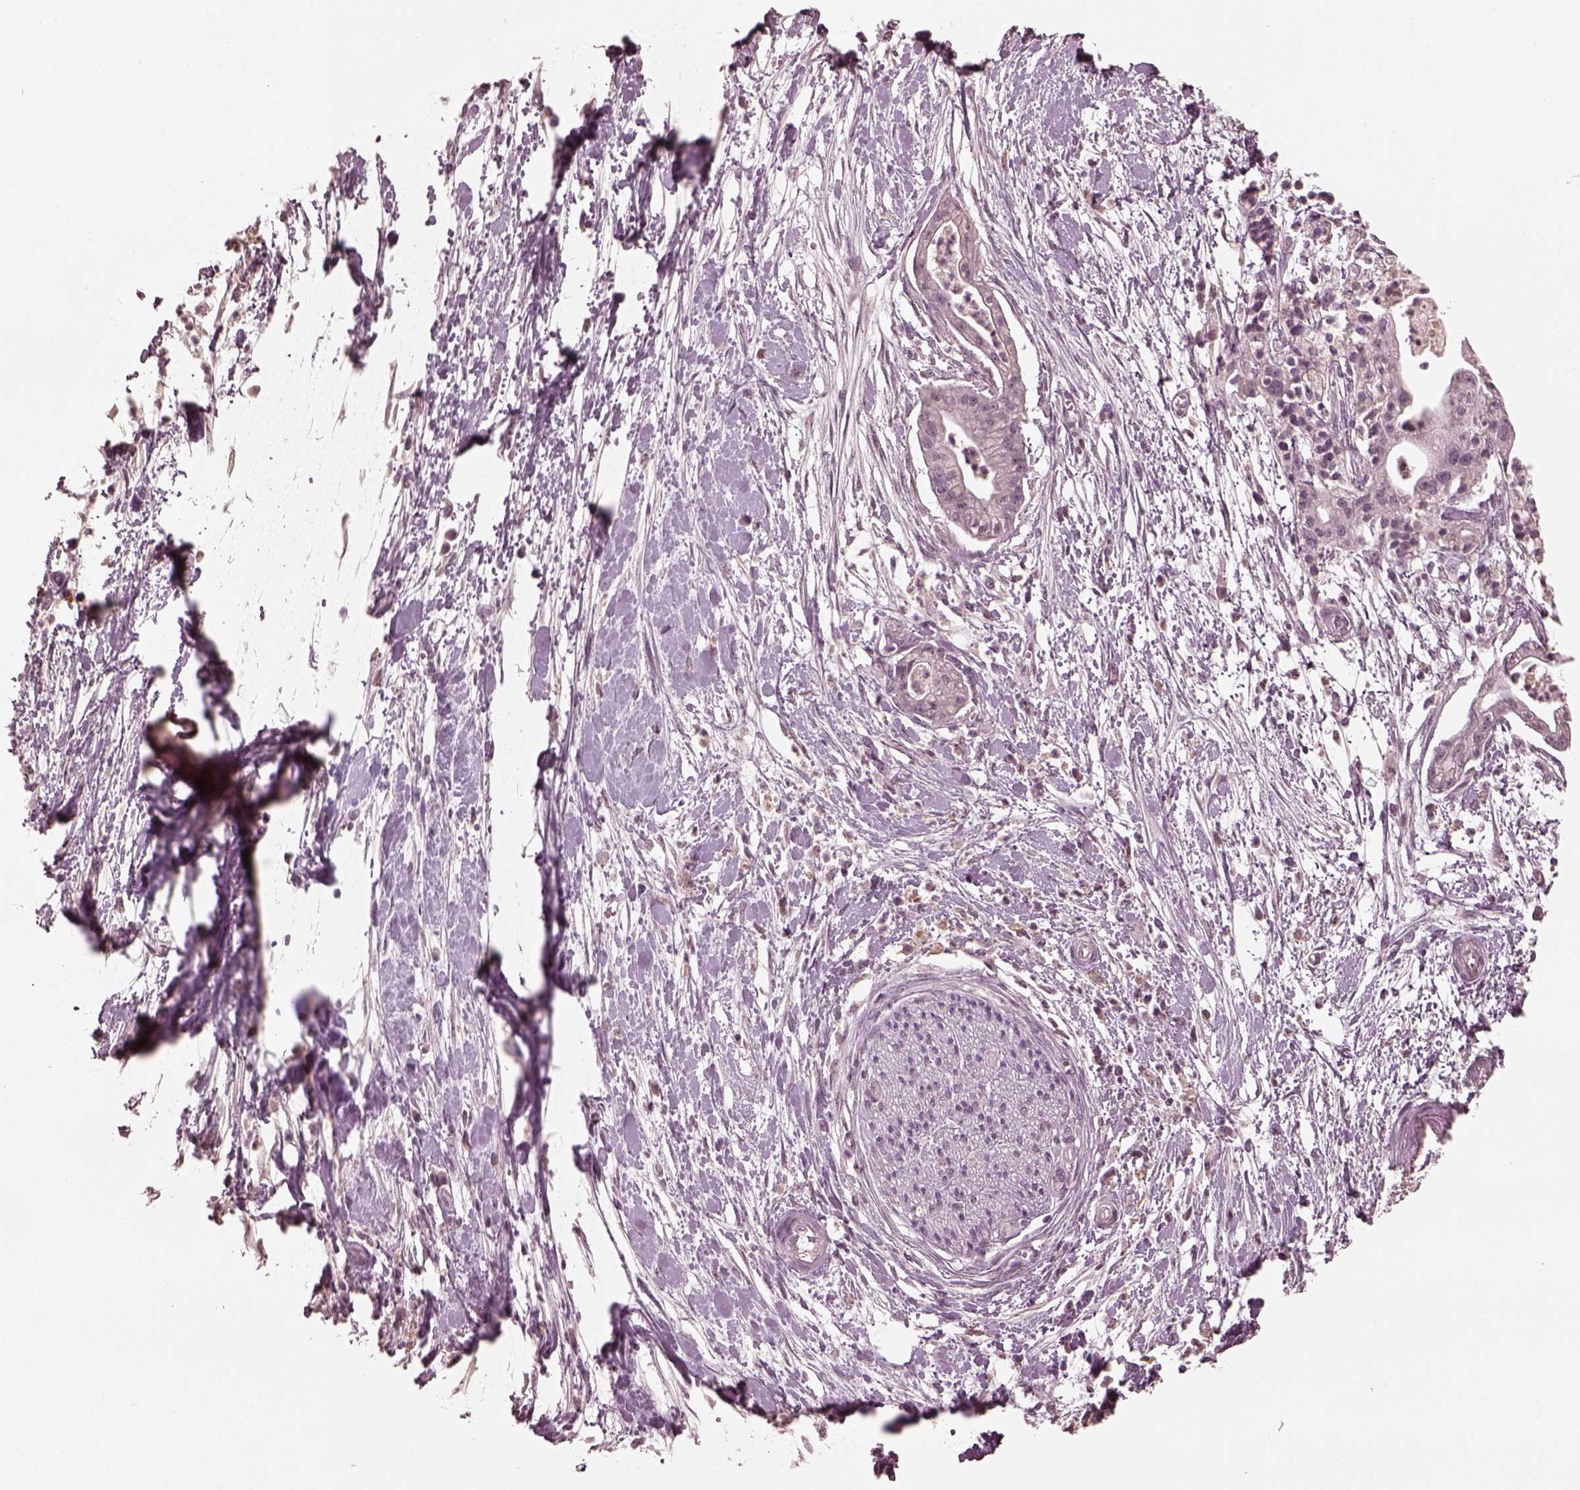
{"staining": {"intensity": "negative", "quantity": "none", "location": "none"}, "tissue": "pancreatic cancer", "cell_type": "Tumor cells", "image_type": "cancer", "snomed": [{"axis": "morphology", "description": "Normal tissue, NOS"}, {"axis": "morphology", "description": "Adenocarcinoma, NOS"}, {"axis": "topography", "description": "Lymph node"}, {"axis": "topography", "description": "Pancreas"}], "caption": "This is an immunohistochemistry (IHC) image of adenocarcinoma (pancreatic). There is no staining in tumor cells.", "gene": "KRT79", "patient": {"sex": "female", "age": 58}}